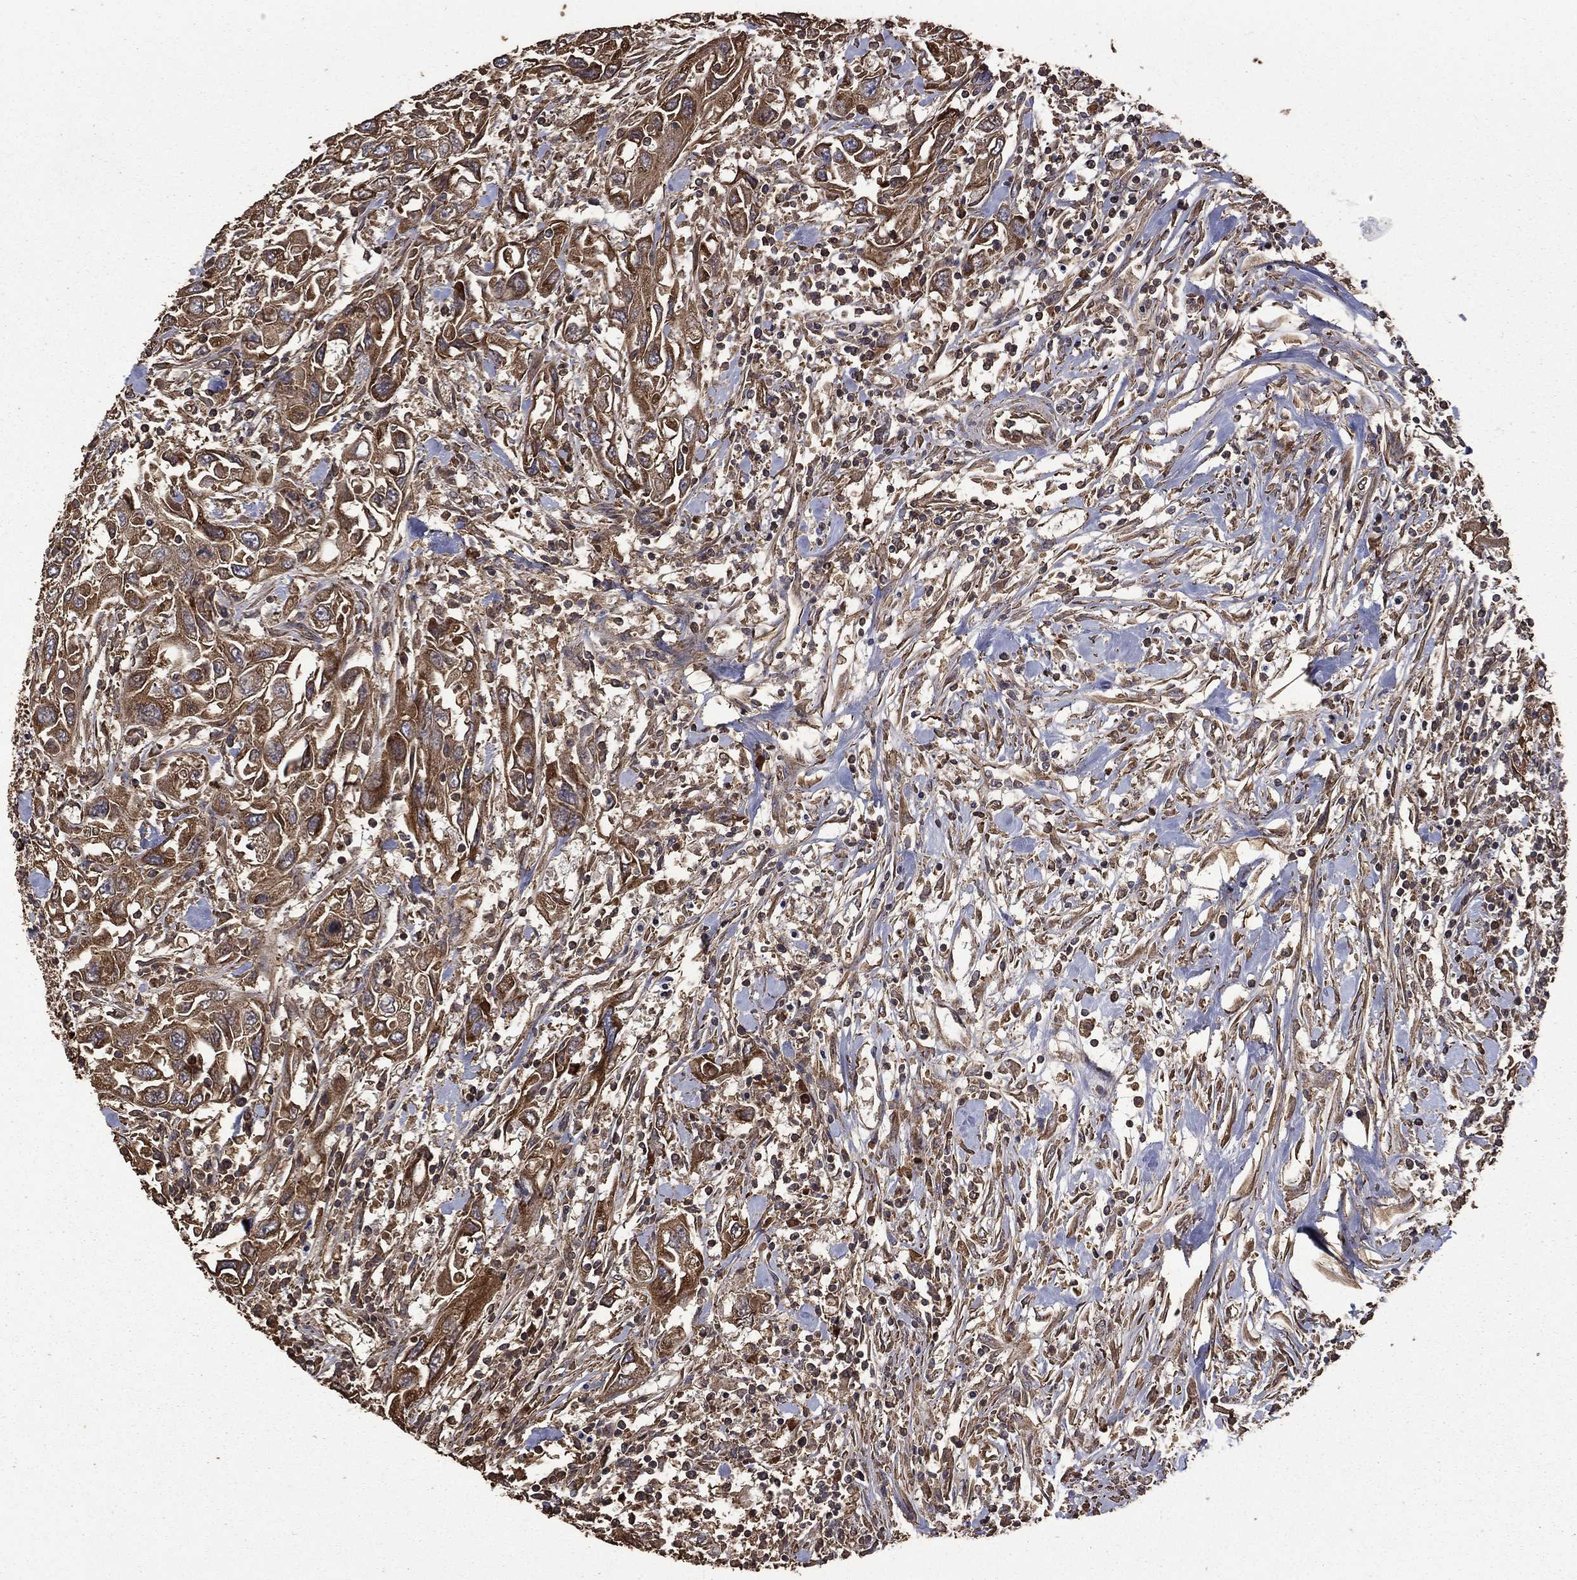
{"staining": {"intensity": "moderate", "quantity": ">75%", "location": "cytoplasmic/membranous"}, "tissue": "urothelial cancer", "cell_type": "Tumor cells", "image_type": "cancer", "snomed": [{"axis": "morphology", "description": "Urothelial carcinoma, High grade"}, {"axis": "topography", "description": "Urinary bladder"}], "caption": "Immunohistochemistry (IHC) (DAB (3,3'-diaminobenzidine)) staining of urothelial cancer displays moderate cytoplasmic/membranous protein positivity in approximately >75% of tumor cells. Nuclei are stained in blue.", "gene": "METTL27", "patient": {"sex": "male", "age": 76}}